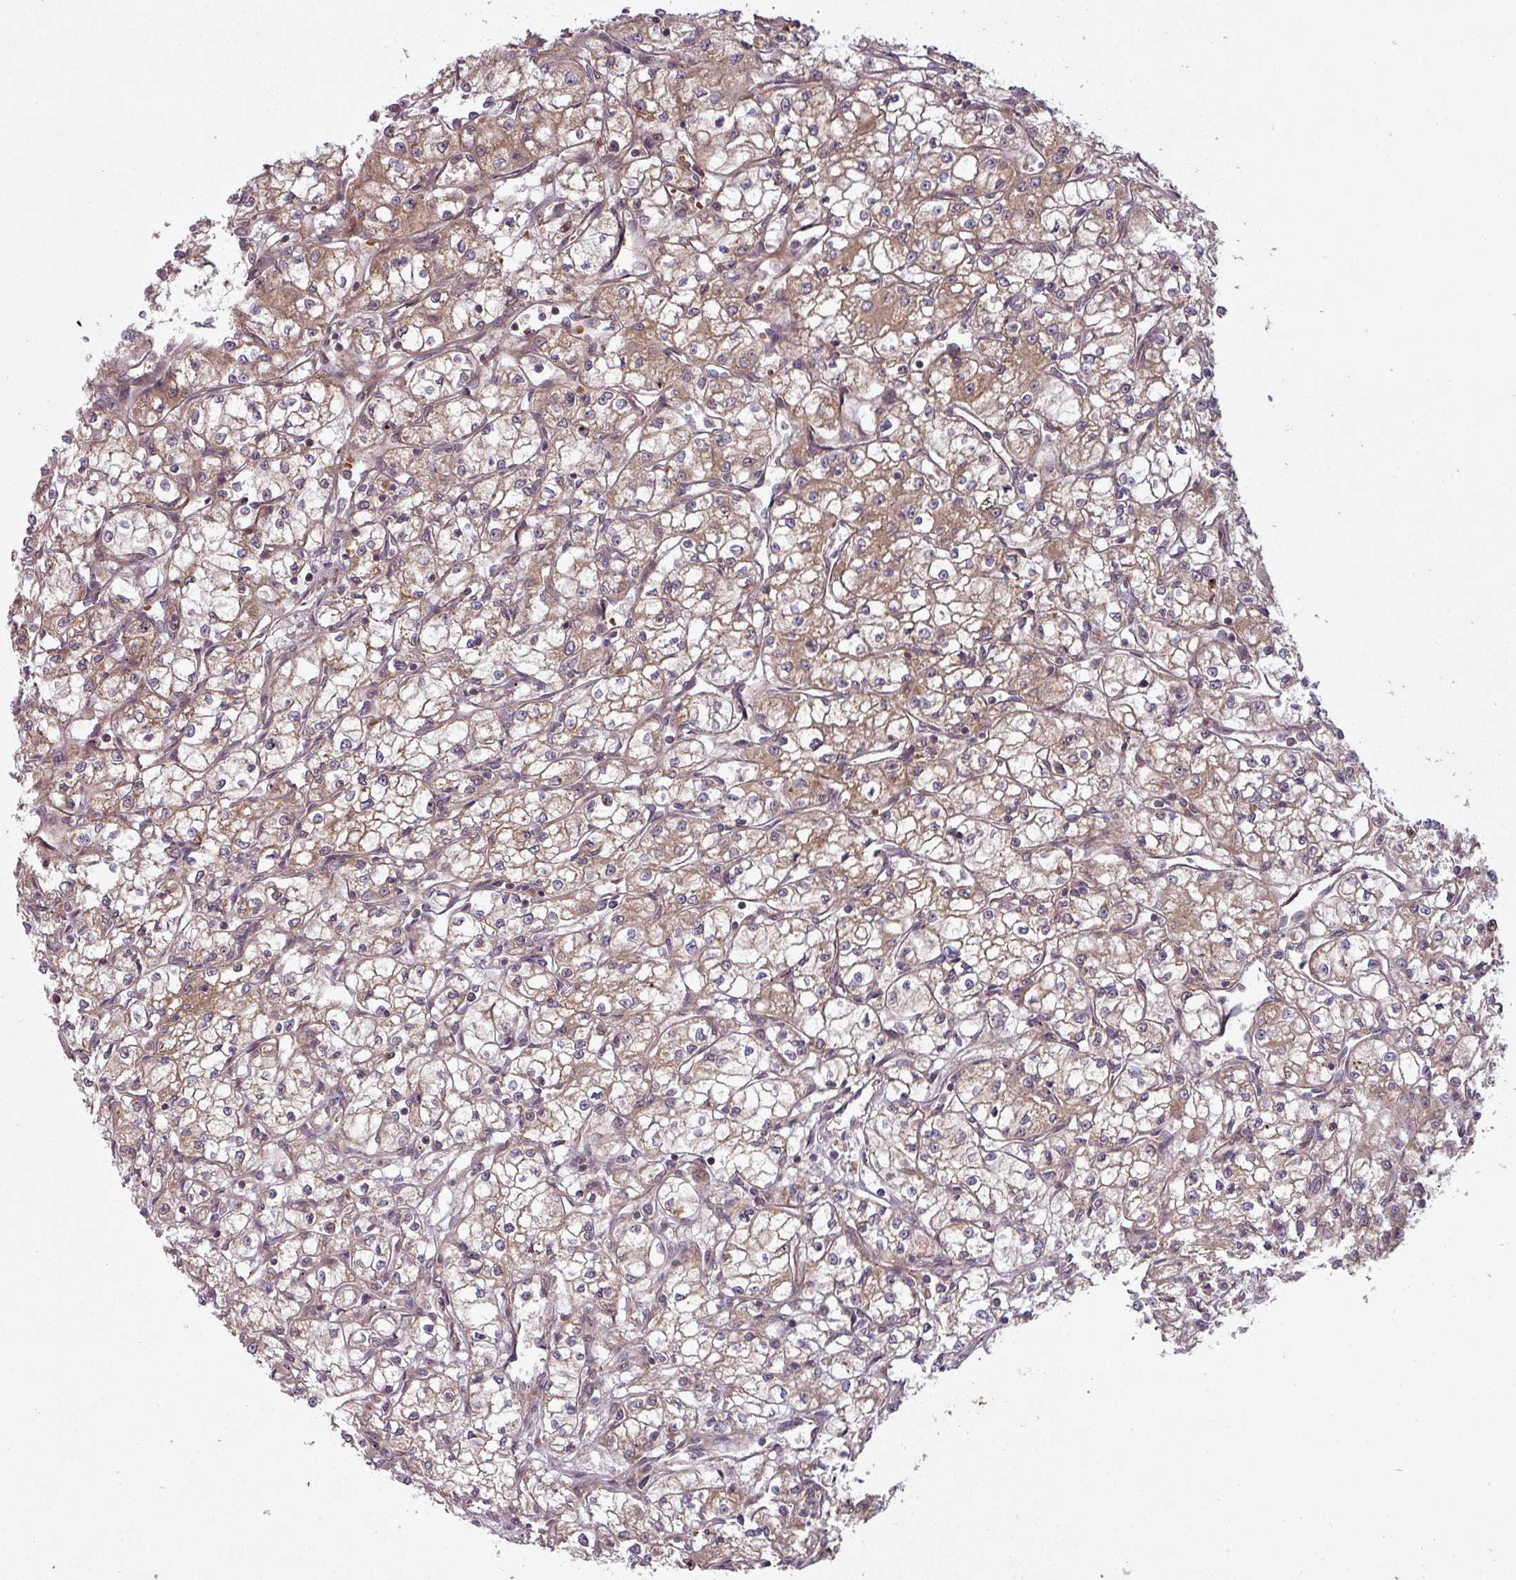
{"staining": {"intensity": "weak", "quantity": "25%-75%", "location": "cytoplasmic/membranous"}, "tissue": "renal cancer", "cell_type": "Tumor cells", "image_type": "cancer", "snomed": [{"axis": "morphology", "description": "Adenocarcinoma, NOS"}, {"axis": "topography", "description": "Kidney"}], "caption": "Weak cytoplasmic/membranous staining is appreciated in about 25%-75% of tumor cells in renal cancer.", "gene": "SNRNP25", "patient": {"sex": "male", "age": 59}}